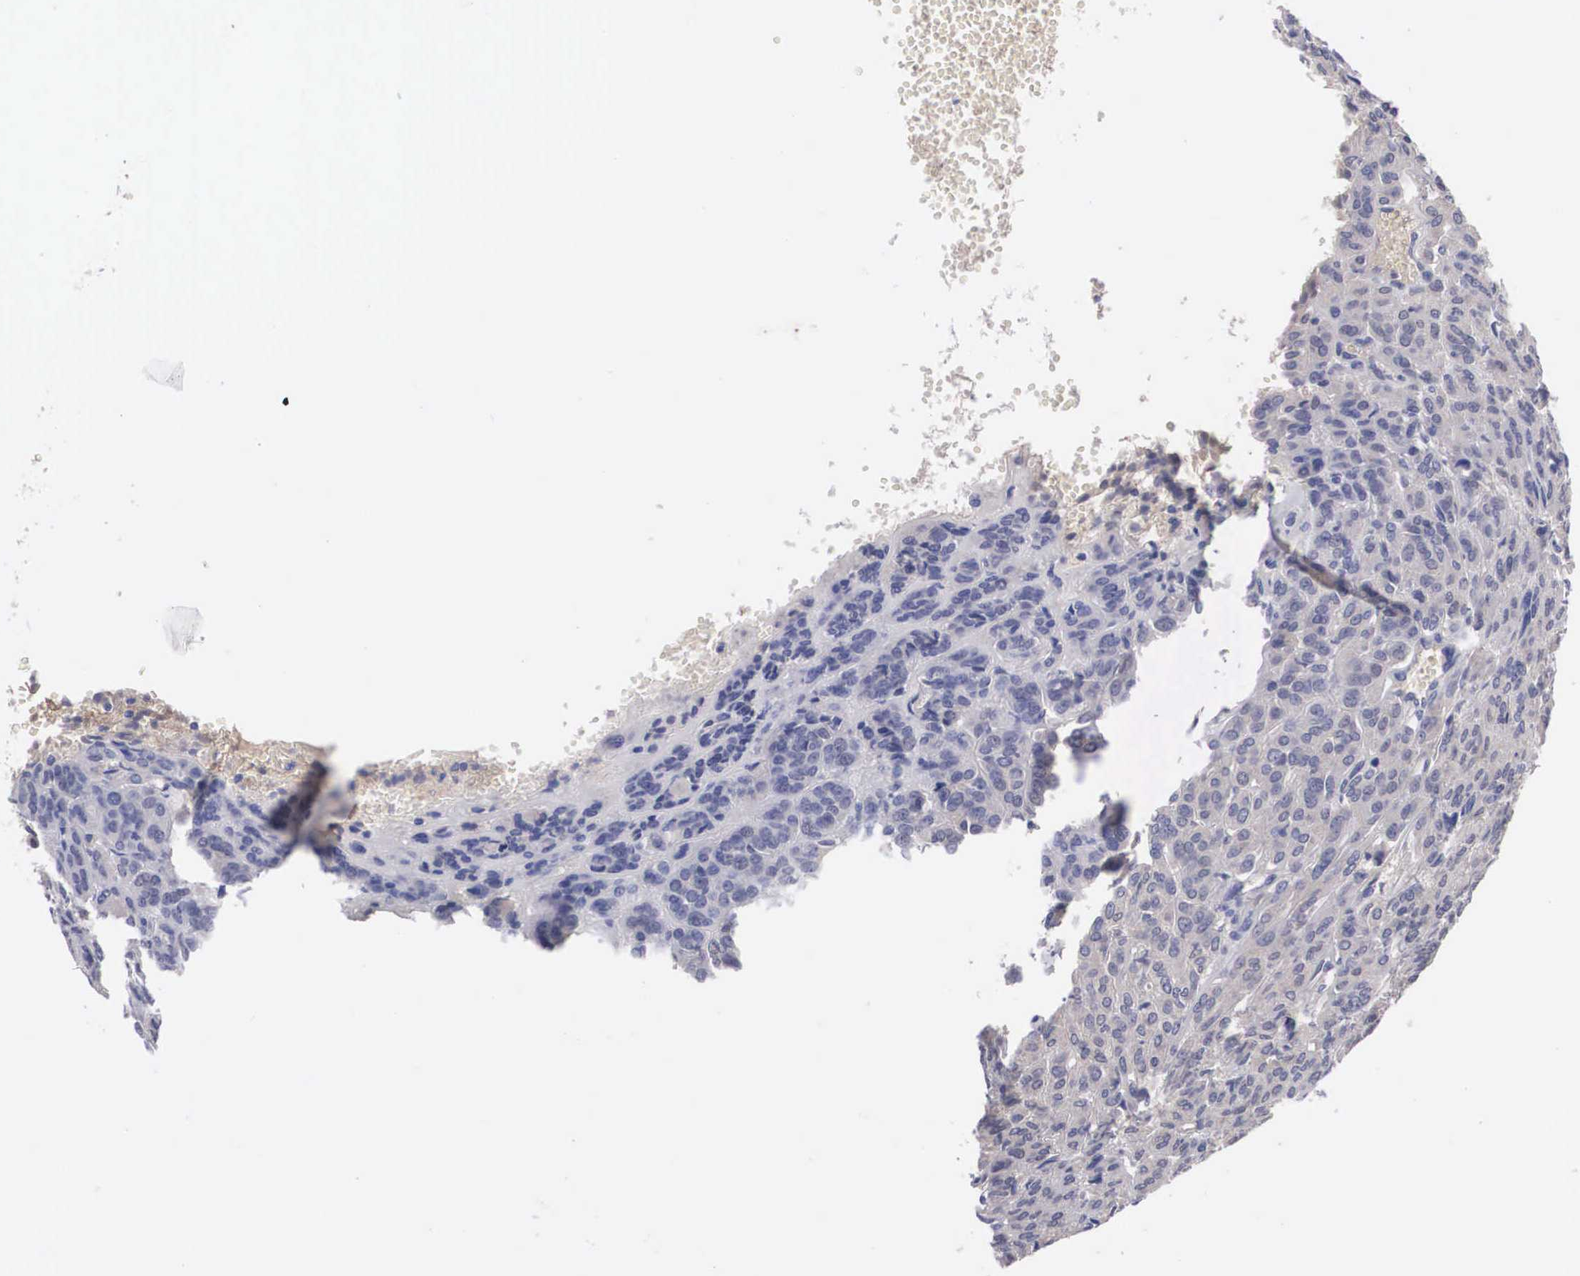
{"staining": {"intensity": "weak", "quantity": "25%-75%", "location": "cytoplasmic/membranous"}, "tissue": "thyroid cancer", "cell_type": "Tumor cells", "image_type": "cancer", "snomed": [{"axis": "morphology", "description": "Follicular adenoma carcinoma, NOS"}, {"axis": "topography", "description": "Thyroid gland"}], "caption": "Human thyroid cancer stained for a protein (brown) shows weak cytoplasmic/membranous positive positivity in approximately 25%-75% of tumor cells.", "gene": "ABHD4", "patient": {"sex": "female", "age": 71}}